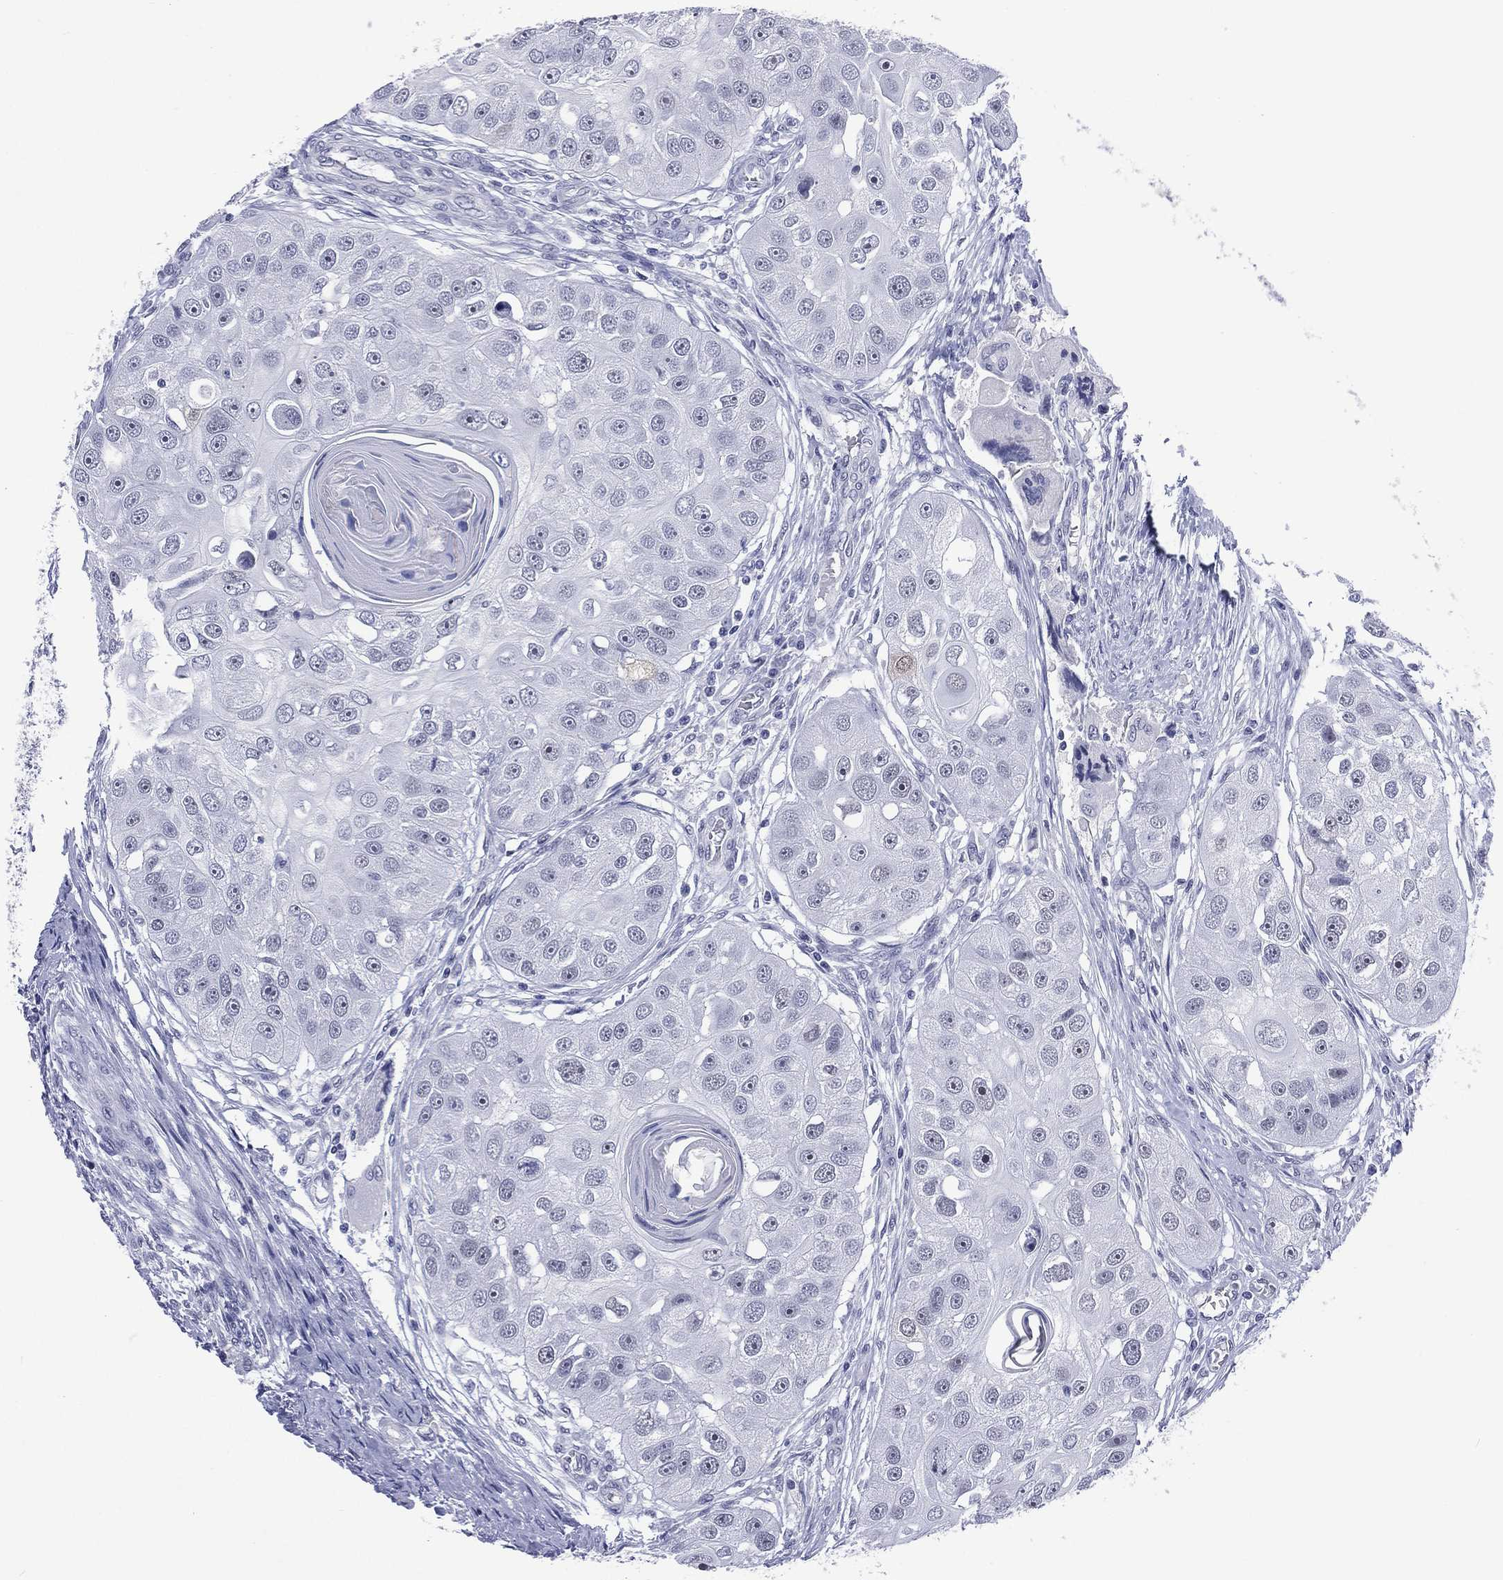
{"staining": {"intensity": "negative", "quantity": "none", "location": "none"}, "tissue": "head and neck cancer", "cell_type": "Tumor cells", "image_type": "cancer", "snomed": [{"axis": "morphology", "description": "Normal tissue, NOS"}, {"axis": "morphology", "description": "Squamous cell carcinoma, NOS"}, {"axis": "topography", "description": "Skeletal muscle"}, {"axis": "topography", "description": "Head-Neck"}], "caption": "Tumor cells show no significant expression in head and neck squamous cell carcinoma. (Brightfield microscopy of DAB (3,3'-diaminobenzidine) immunohistochemistry (IHC) at high magnification).", "gene": "SSX1", "patient": {"sex": "male", "age": 51}}